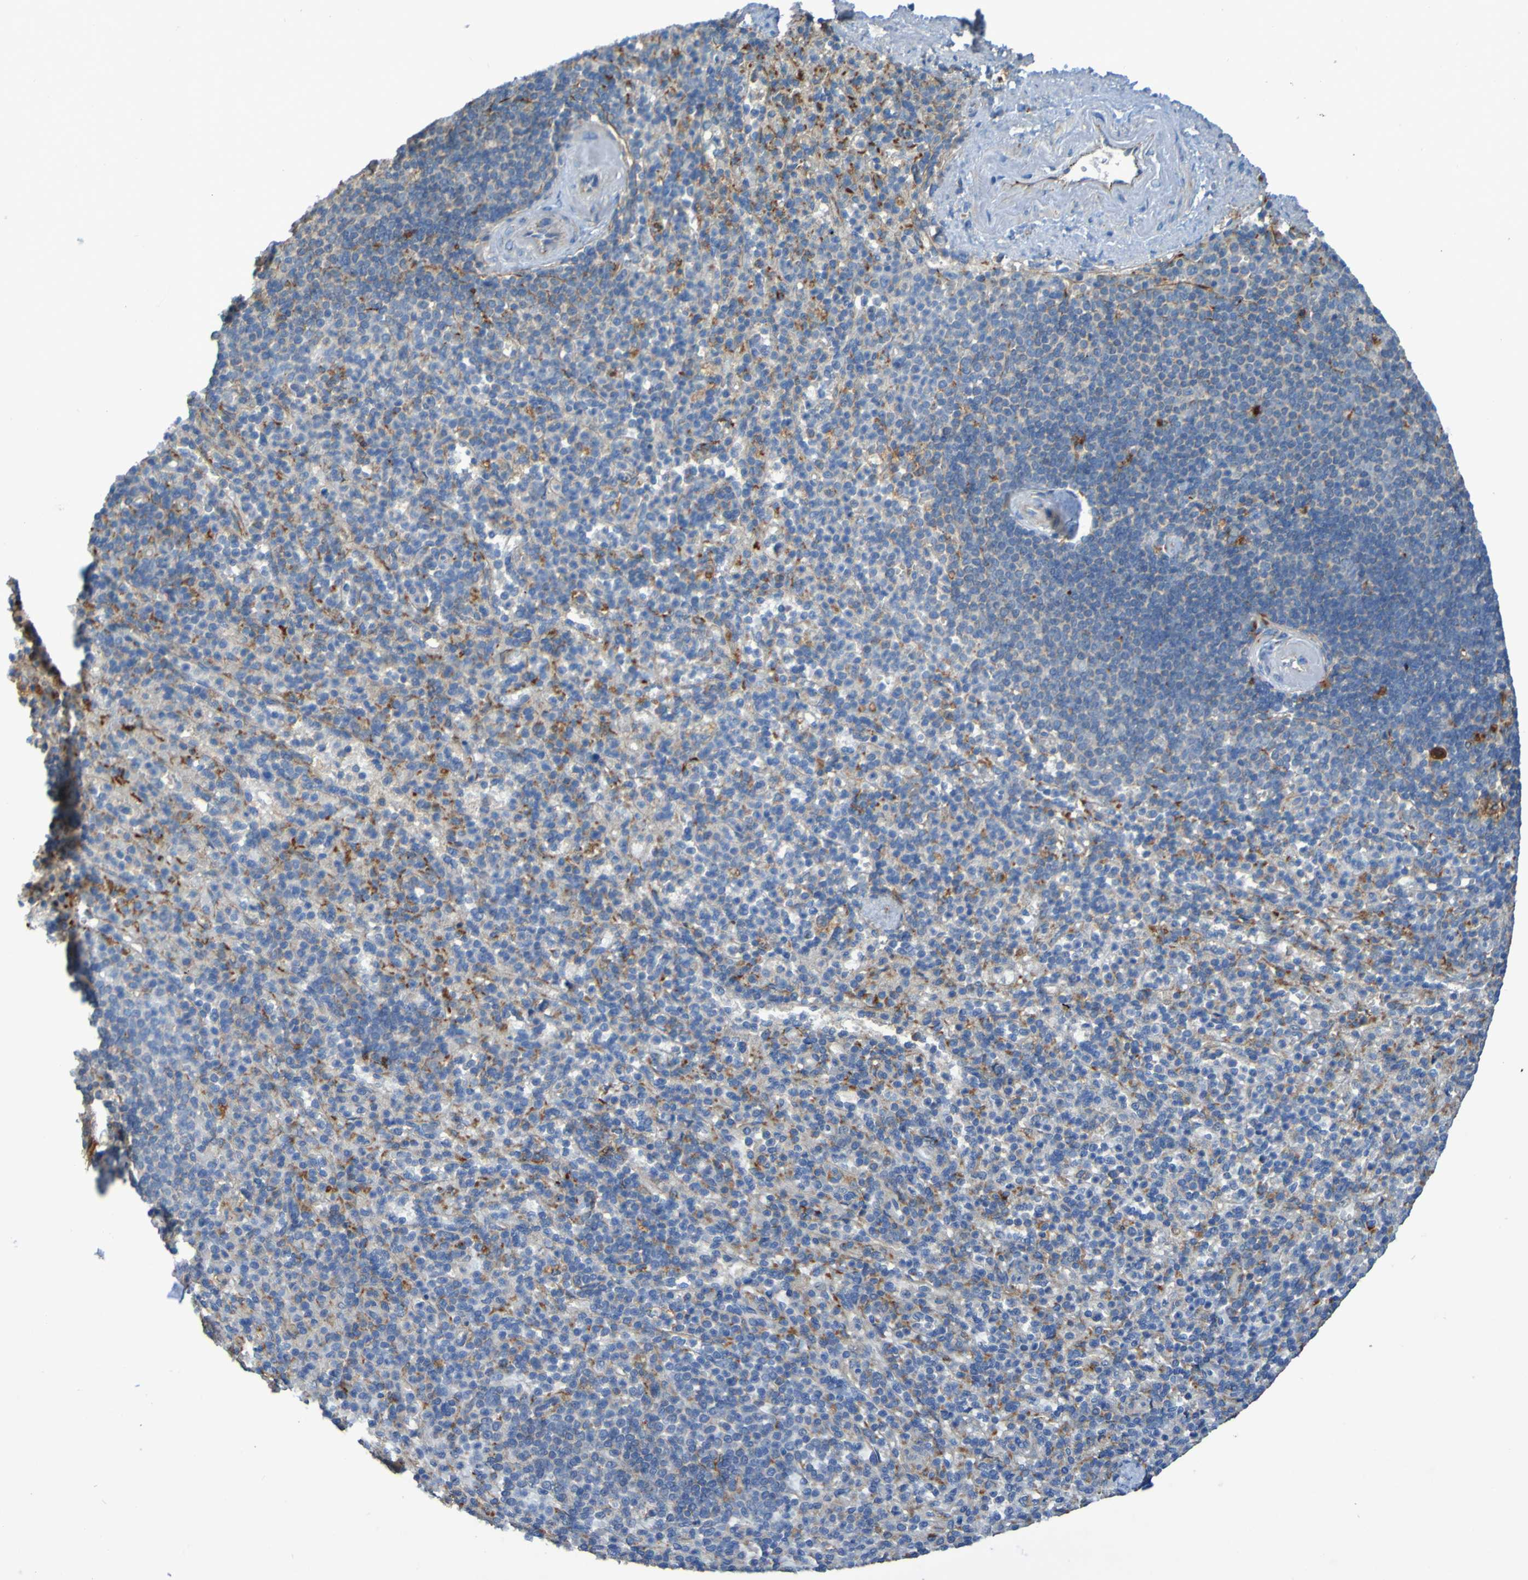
{"staining": {"intensity": "strong", "quantity": "25%-75%", "location": "cytoplasmic/membranous"}, "tissue": "spleen", "cell_type": "Cells in red pulp", "image_type": "normal", "snomed": [{"axis": "morphology", "description": "Normal tissue, NOS"}, {"axis": "topography", "description": "Spleen"}], "caption": "High-power microscopy captured an immunohistochemistry photomicrograph of normal spleen, revealing strong cytoplasmic/membranous positivity in approximately 25%-75% of cells in red pulp.", "gene": "ARHGEF16", "patient": {"sex": "female", "age": 74}}